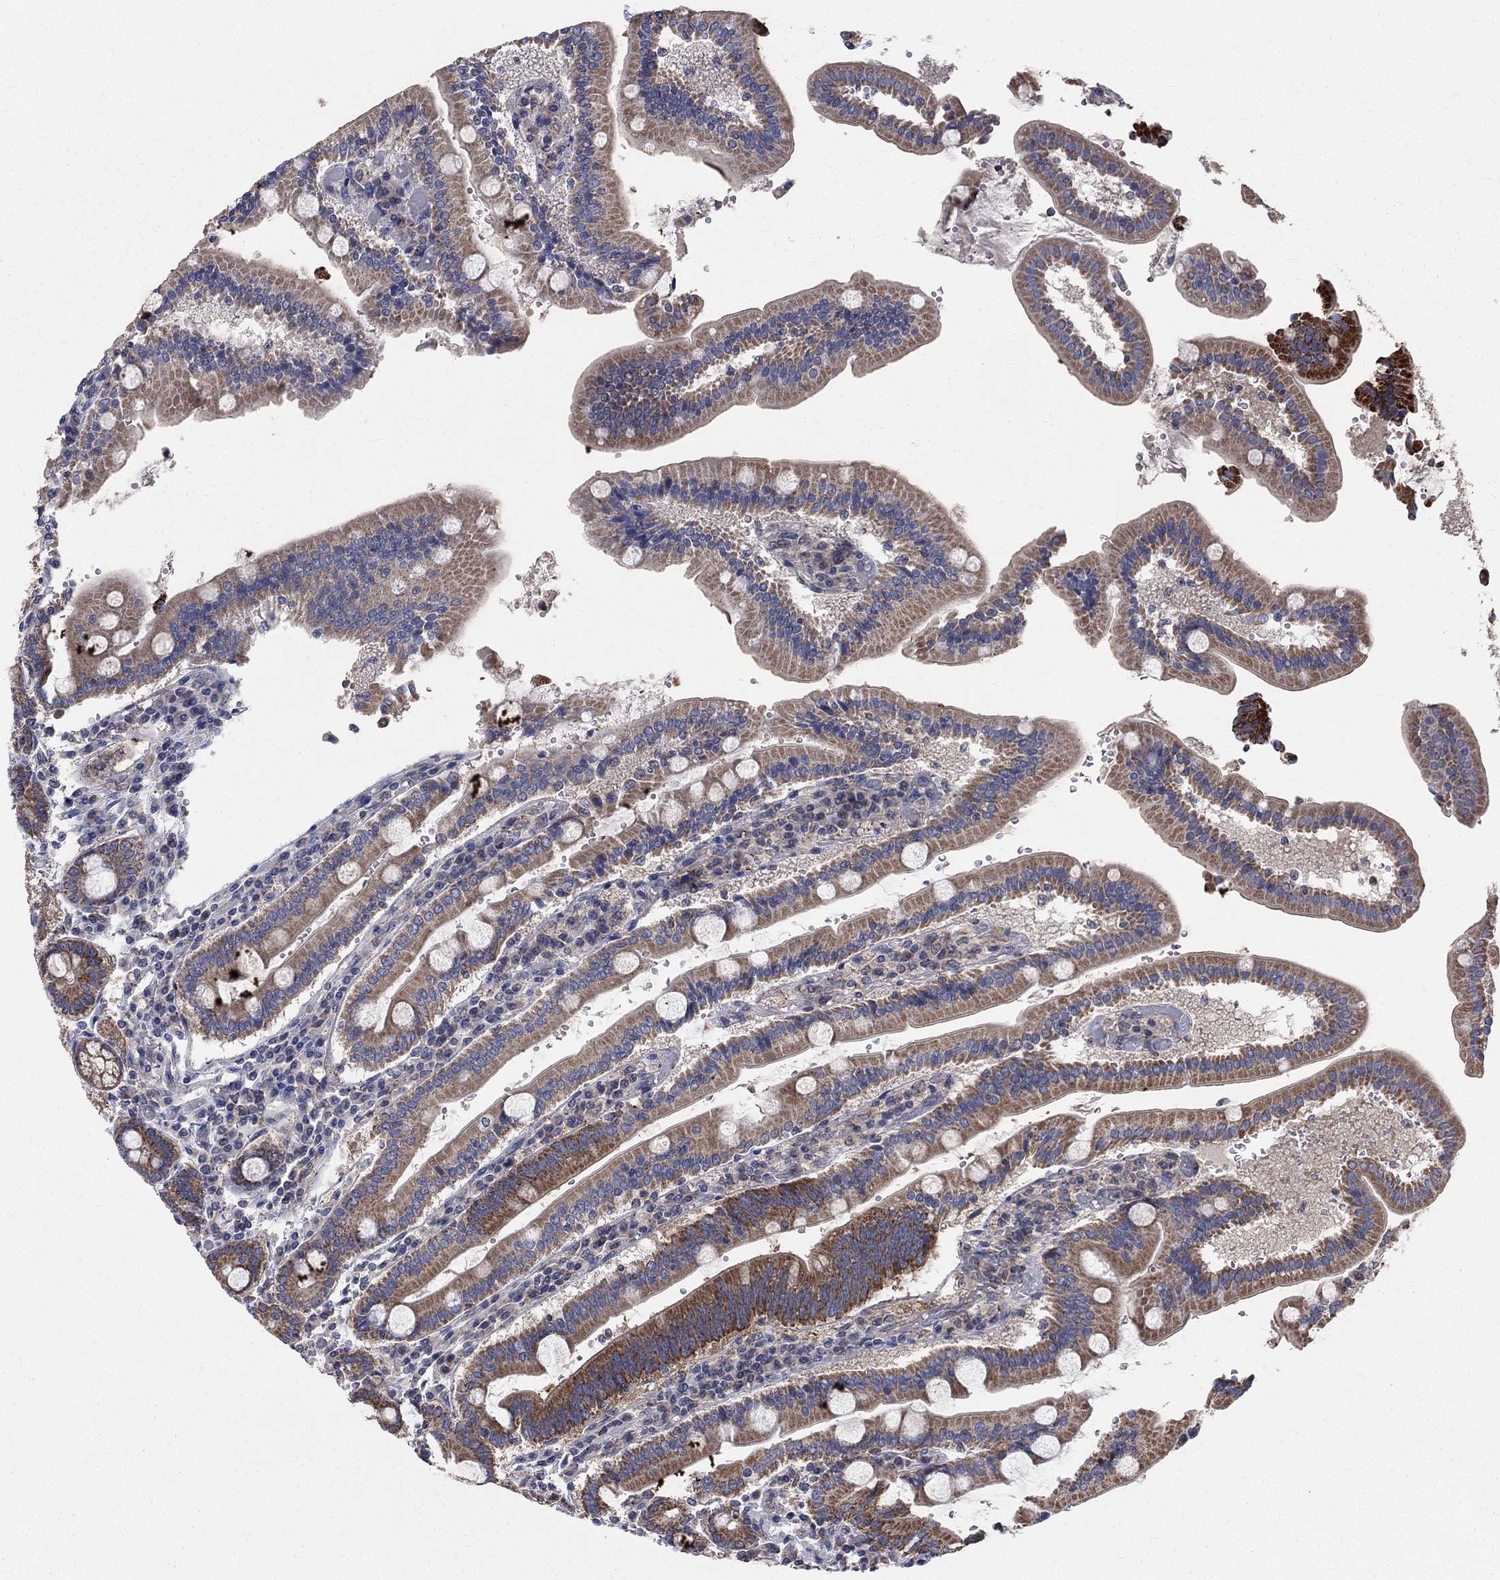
{"staining": {"intensity": "strong", "quantity": "25%-75%", "location": "cytoplasmic/membranous"}, "tissue": "duodenum", "cell_type": "Glandular cells", "image_type": "normal", "snomed": [{"axis": "morphology", "description": "Normal tissue, NOS"}, {"axis": "topography", "description": "Duodenum"}], "caption": "High-magnification brightfield microscopy of normal duodenum stained with DAB (3,3'-diaminobenzidine) (brown) and counterstained with hematoxylin (blue). glandular cells exhibit strong cytoplasmic/membranous staining is present in approximately25%-75% of cells.", "gene": "NME7", "patient": {"sex": "female", "age": 62}}